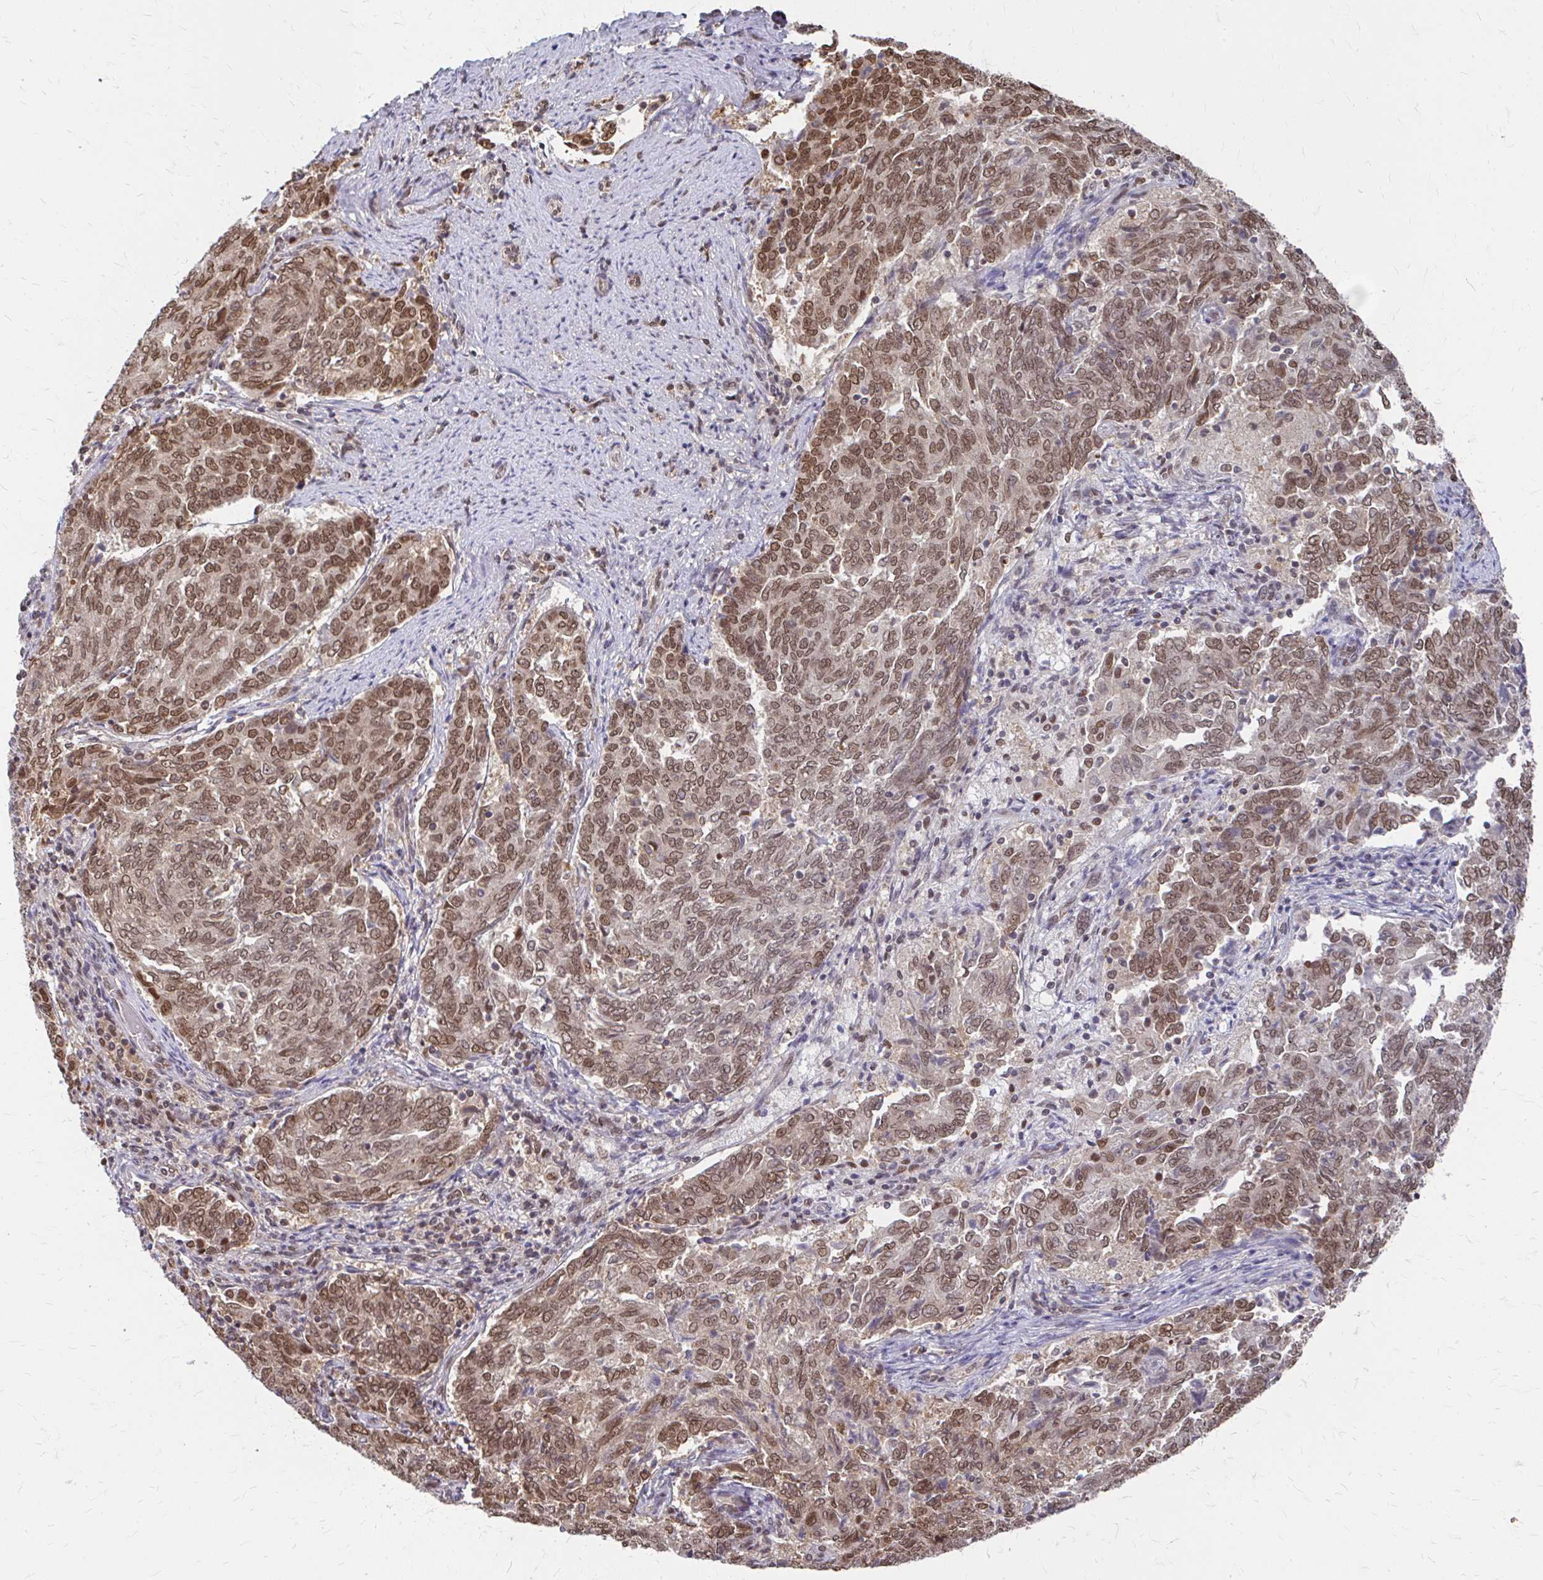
{"staining": {"intensity": "moderate", "quantity": ">75%", "location": "cytoplasmic/membranous,nuclear"}, "tissue": "endometrial cancer", "cell_type": "Tumor cells", "image_type": "cancer", "snomed": [{"axis": "morphology", "description": "Adenocarcinoma, NOS"}, {"axis": "topography", "description": "Endometrium"}], "caption": "Human adenocarcinoma (endometrial) stained for a protein (brown) exhibits moderate cytoplasmic/membranous and nuclear positive staining in about >75% of tumor cells.", "gene": "XPO1", "patient": {"sex": "female", "age": 80}}